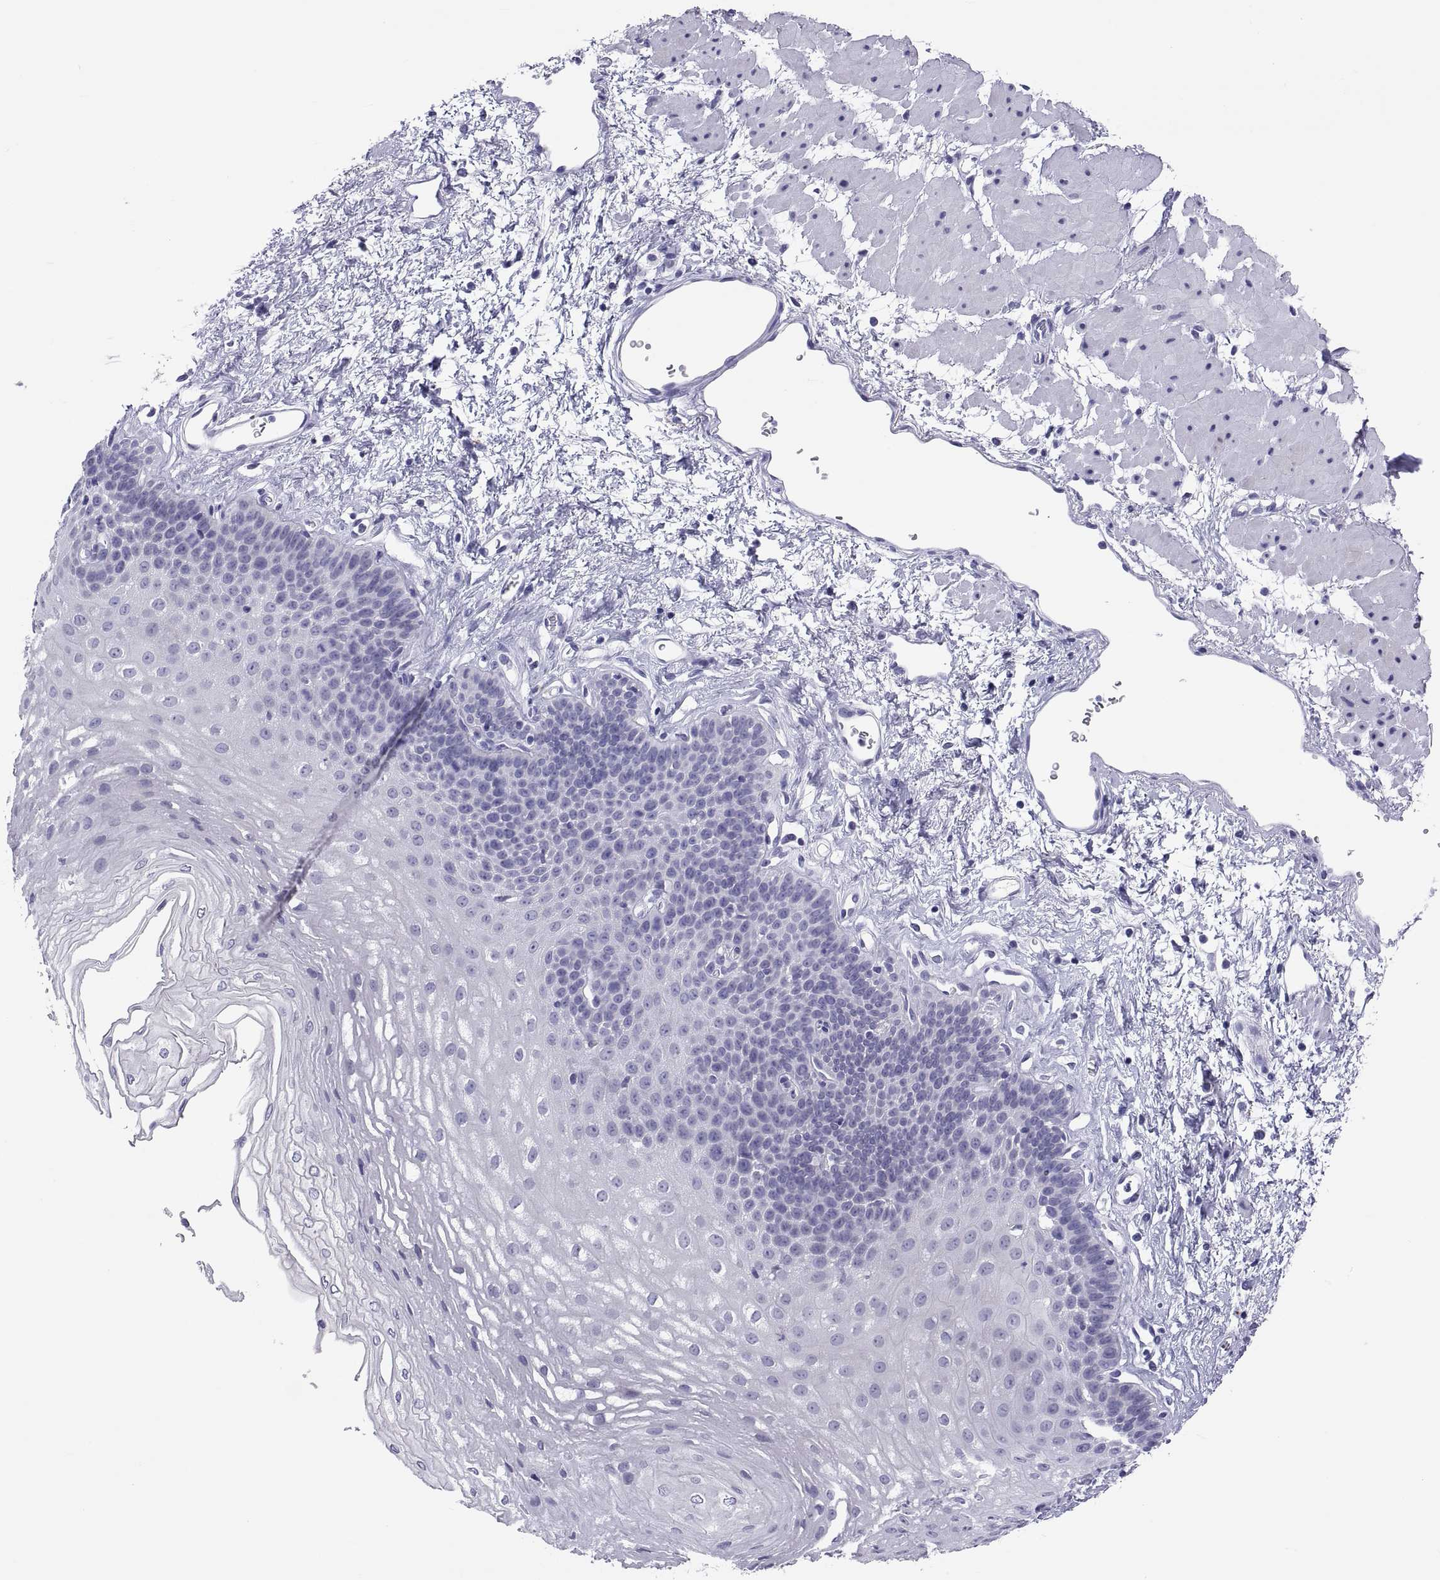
{"staining": {"intensity": "negative", "quantity": "none", "location": "none"}, "tissue": "esophagus", "cell_type": "Squamous epithelial cells", "image_type": "normal", "snomed": [{"axis": "morphology", "description": "Normal tissue, NOS"}, {"axis": "topography", "description": "Esophagus"}], "caption": "This is an immunohistochemistry image of normal esophagus. There is no expression in squamous epithelial cells.", "gene": "QRICH2", "patient": {"sex": "female", "age": 62}}